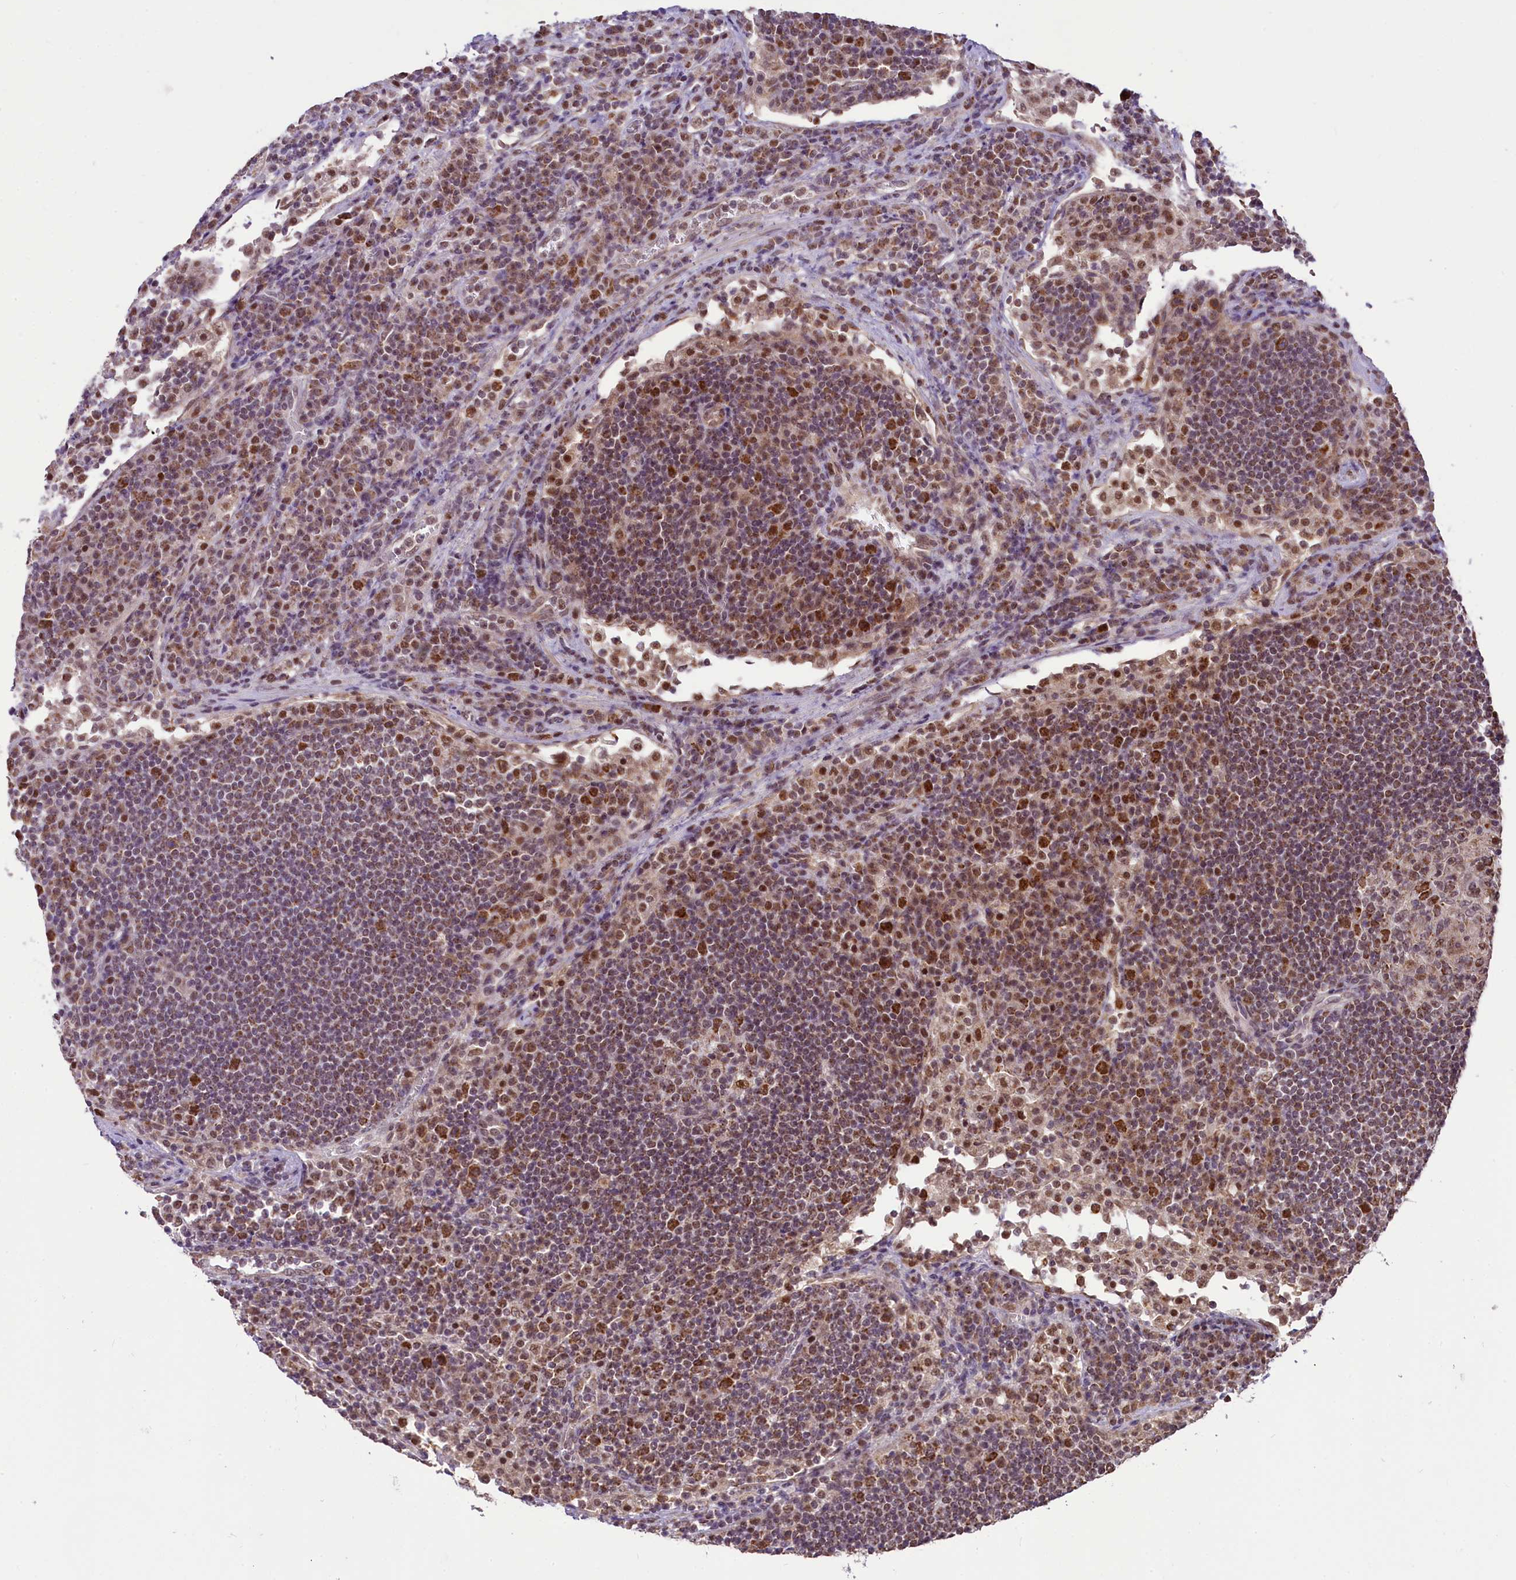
{"staining": {"intensity": "moderate", "quantity": "25%-75%", "location": "nuclear"}, "tissue": "lymph node", "cell_type": "Germinal center cells", "image_type": "normal", "snomed": [{"axis": "morphology", "description": "Normal tissue, NOS"}, {"axis": "topography", "description": "Lymph node"}], "caption": "DAB (3,3'-diaminobenzidine) immunohistochemical staining of unremarkable lymph node shows moderate nuclear protein positivity in about 25%-75% of germinal center cells. (Stains: DAB in brown, nuclei in blue, Microscopy: brightfield microscopy at high magnification).", "gene": "PAF1", "patient": {"sex": "female", "age": 53}}